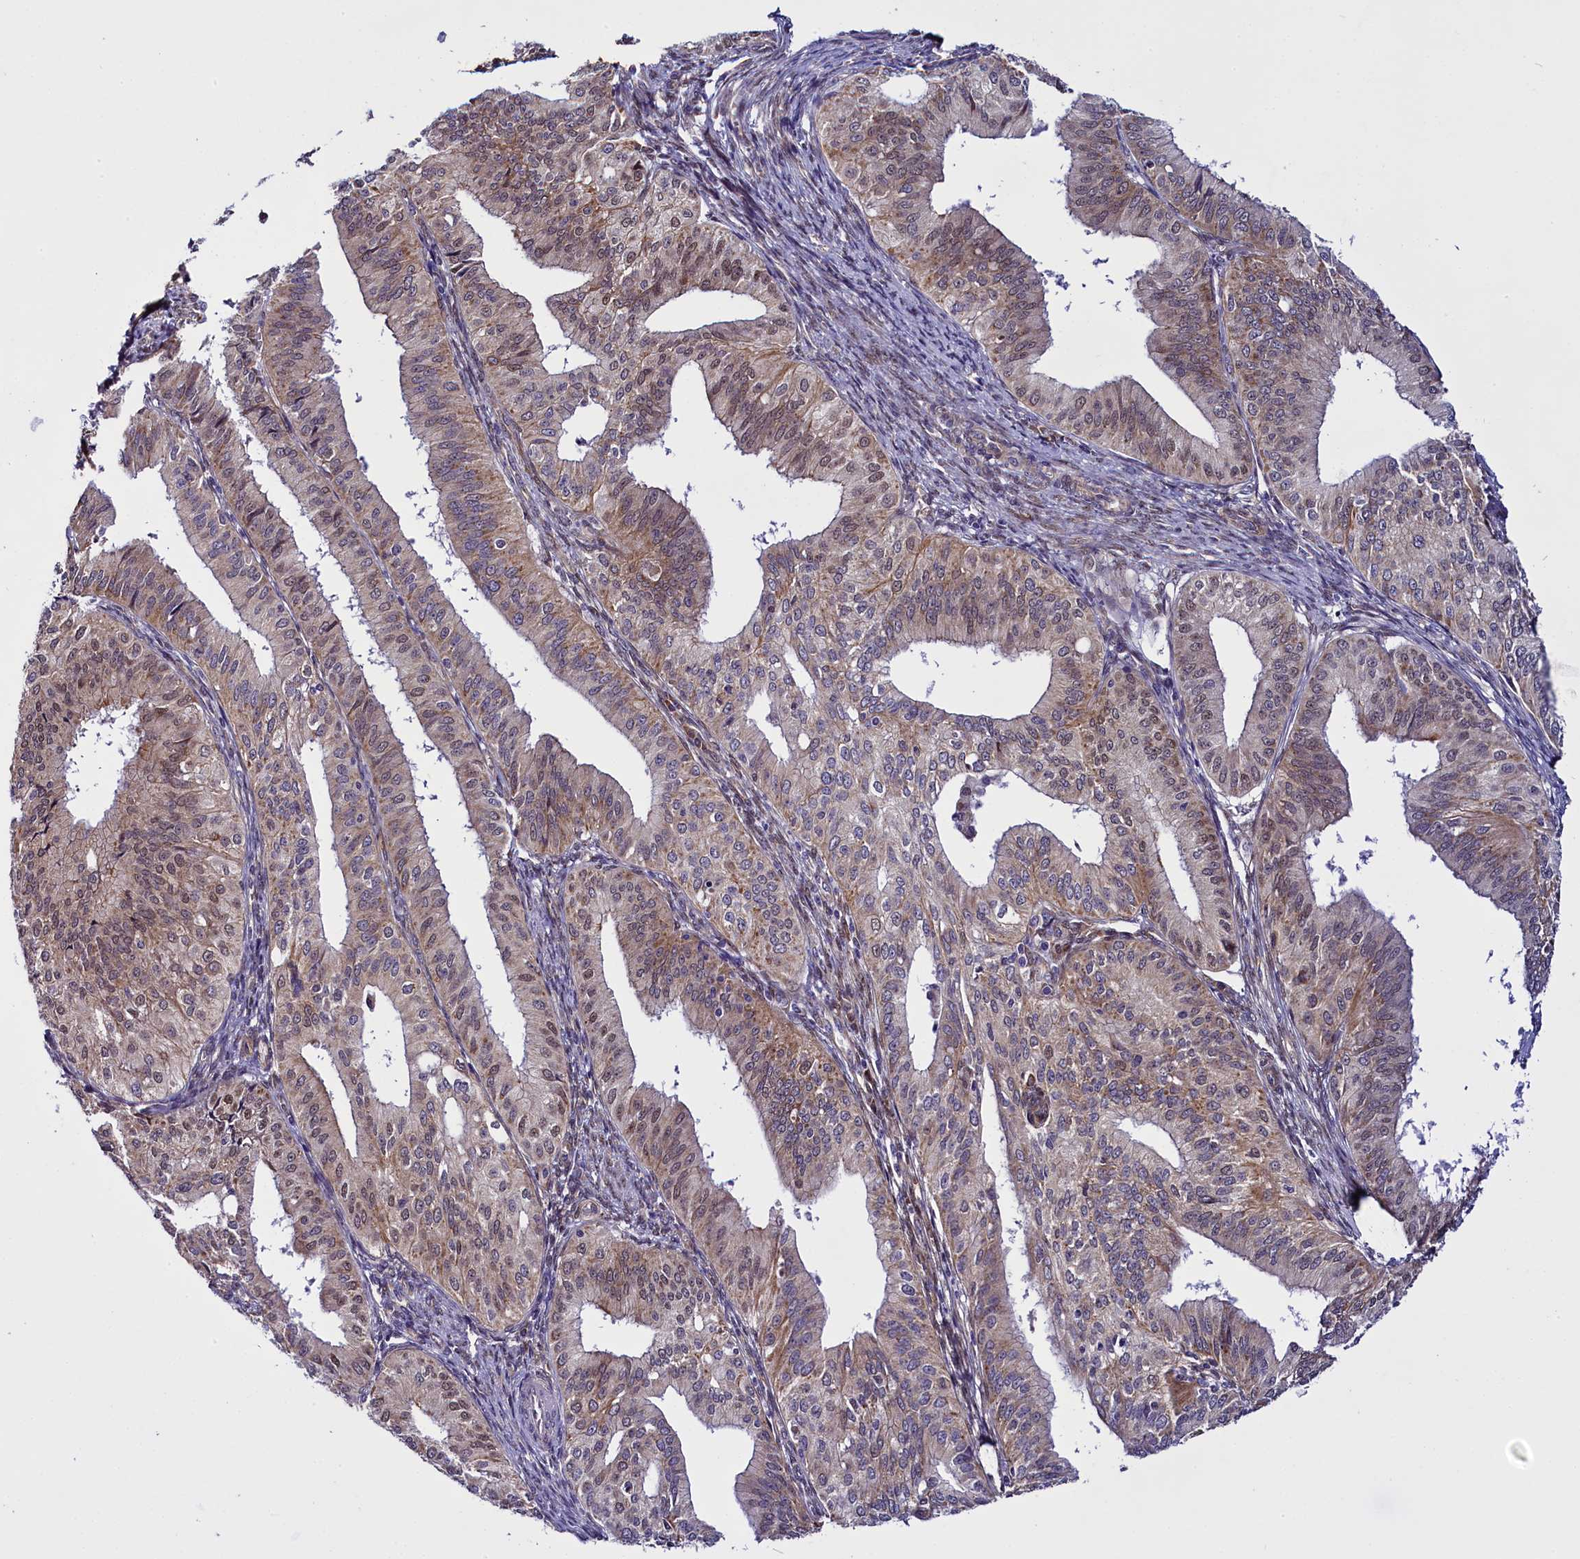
{"staining": {"intensity": "weak", "quantity": ">75%", "location": "cytoplasmic/membranous,nuclear"}, "tissue": "endometrial cancer", "cell_type": "Tumor cells", "image_type": "cancer", "snomed": [{"axis": "morphology", "description": "Adenocarcinoma, NOS"}, {"axis": "topography", "description": "Endometrium"}], "caption": "A photomicrograph of human endometrial adenocarcinoma stained for a protein demonstrates weak cytoplasmic/membranous and nuclear brown staining in tumor cells. The protein is stained brown, and the nuclei are stained in blue (DAB IHC with brightfield microscopy, high magnification).", "gene": "UACA", "patient": {"sex": "female", "age": 50}}